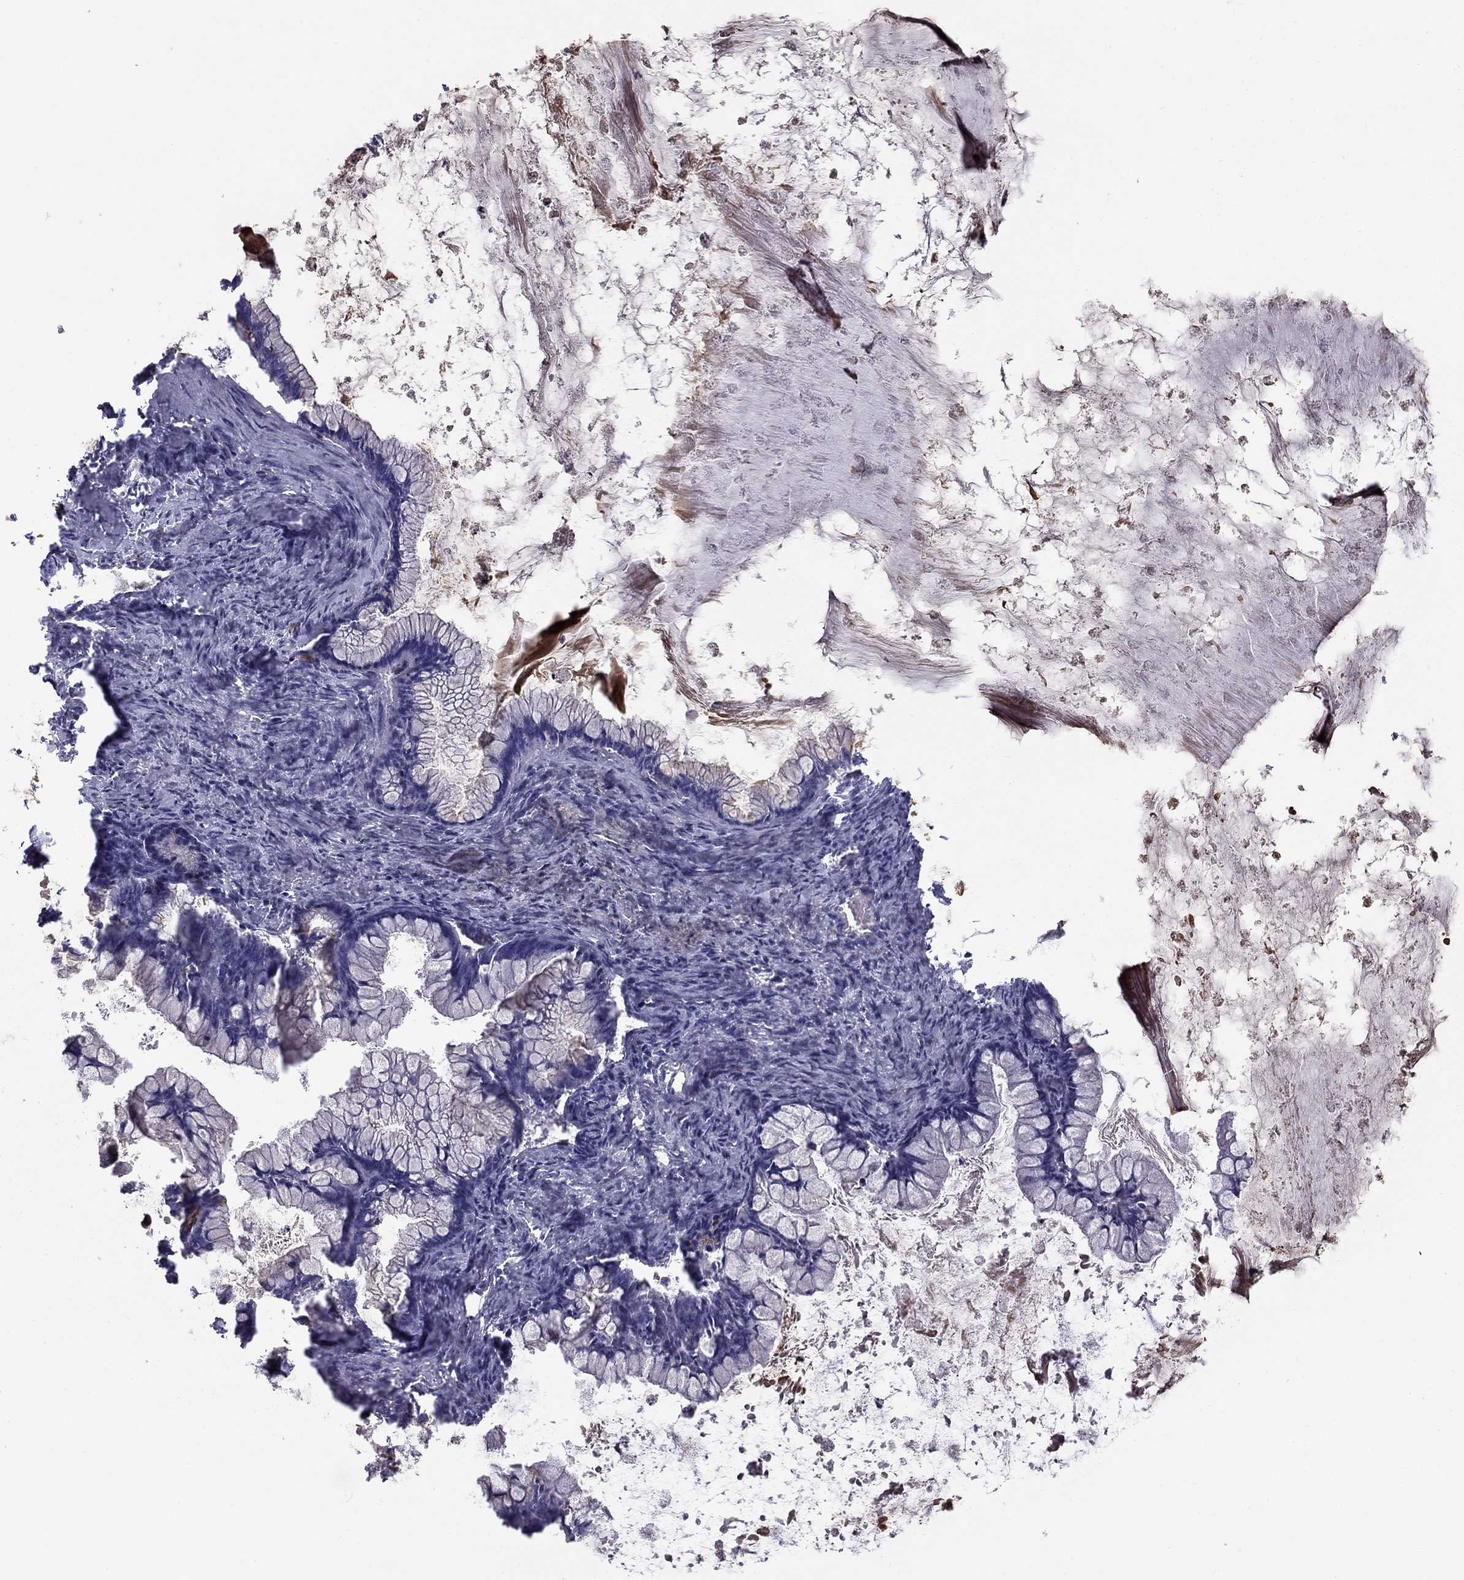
{"staining": {"intensity": "negative", "quantity": "none", "location": "none"}, "tissue": "ovarian cancer", "cell_type": "Tumor cells", "image_type": "cancer", "snomed": [{"axis": "morphology", "description": "Cystadenocarcinoma, mucinous, NOS"}, {"axis": "topography", "description": "Ovary"}], "caption": "This is an immunohistochemistry micrograph of human mucinous cystadenocarcinoma (ovarian). There is no positivity in tumor cells.", "gene": "CLPSL2", "patient": {"sex": "female", "age": 67}}